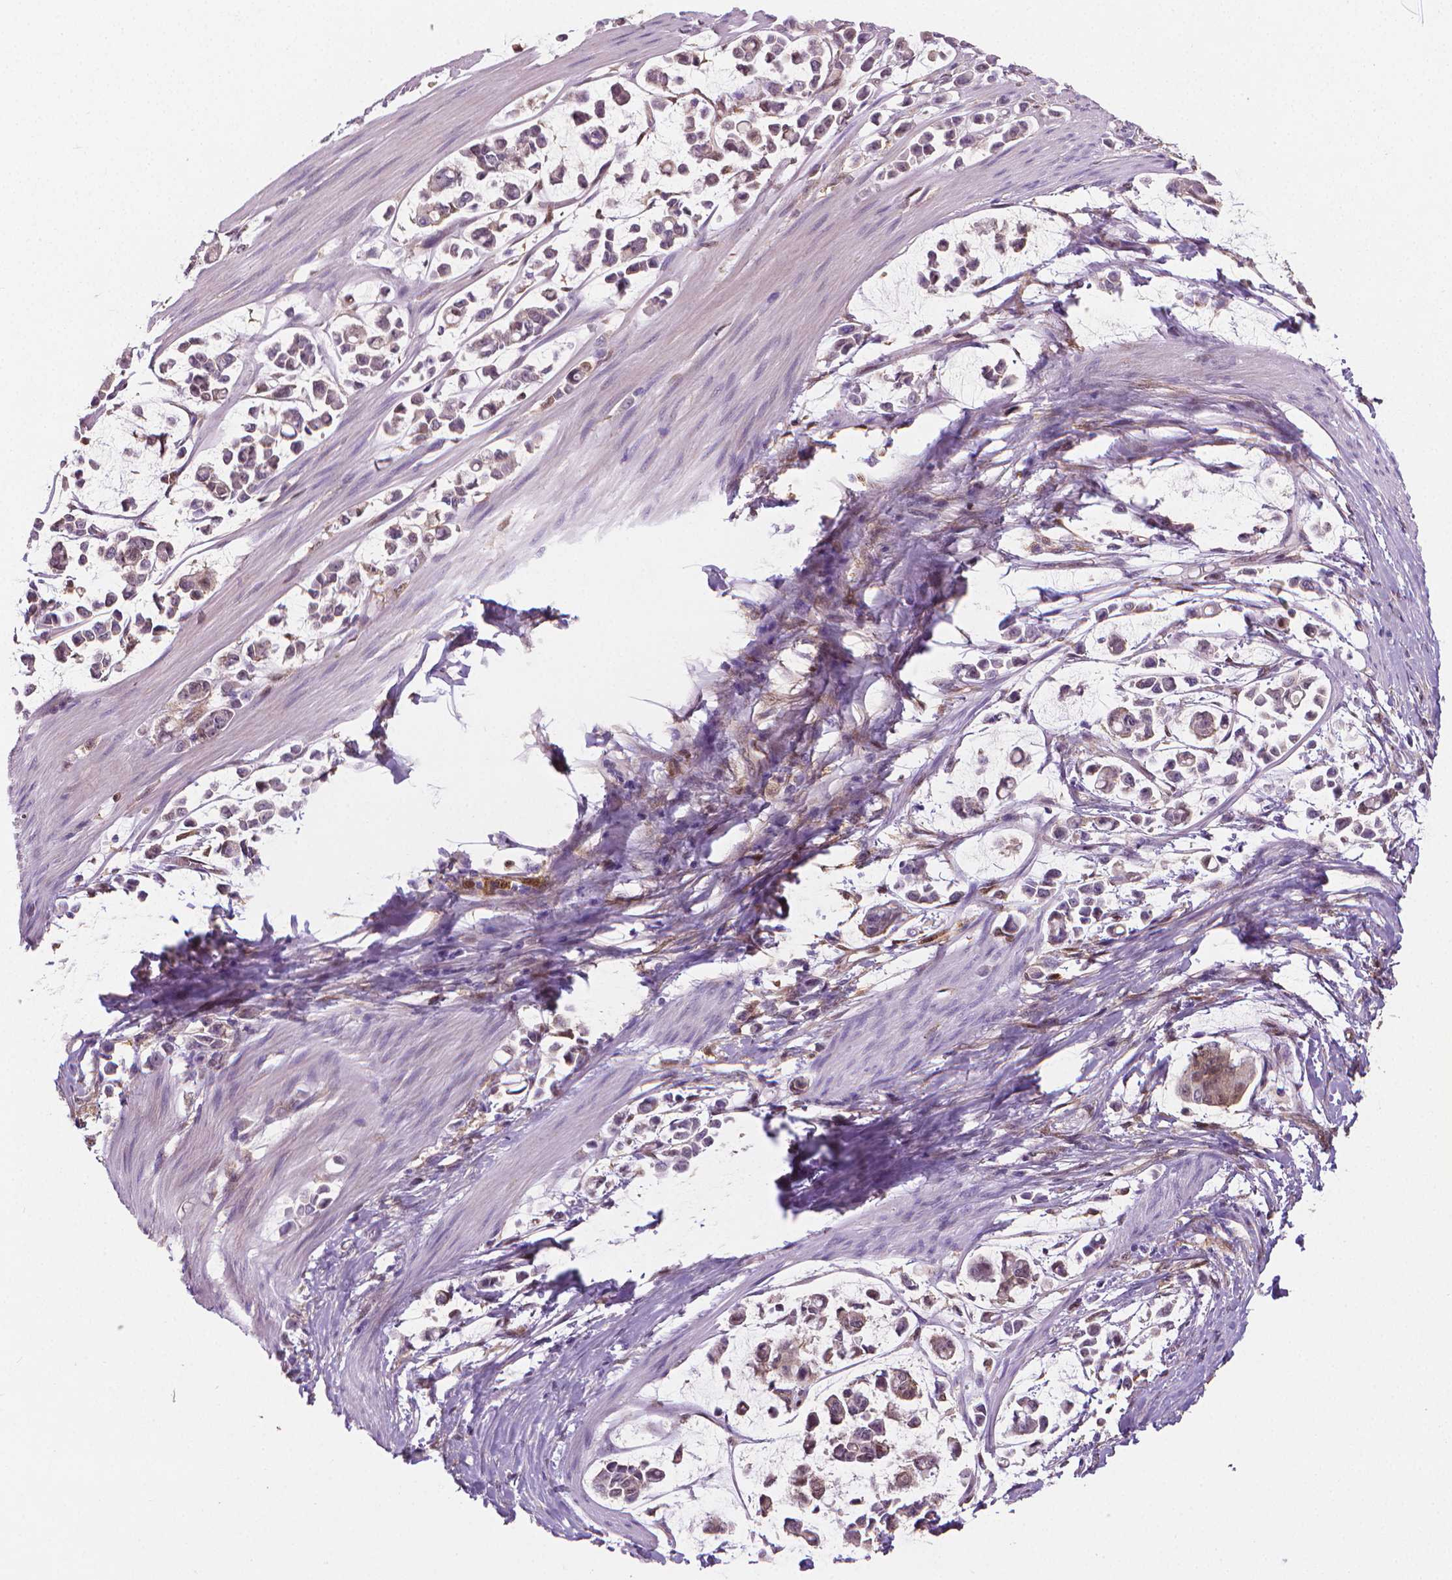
{"staining": {"intensity": "weak", "quantity": "<25%", "location": "cytoplasmic/membranous"}, "tissue": "stomach cancer", "cell_type": "Tumor cells", "image_type": "cancer", "snomed": [{"axis": "morphology", "description": "Adenocarcinoma, NOS"}, {"axis": "topography", "description": "Stomach"}], "caption": "High magnification brightfield microscopy of stomach adenocarcinoma stained with DAB (3,3'-diaminobenzidine) (brown) and counterstained with hematoxylin (blue): tumor cells show no significant positivity.", "gene": "TNFAIP2", "patient": {"sex": "male", "age": 82}}